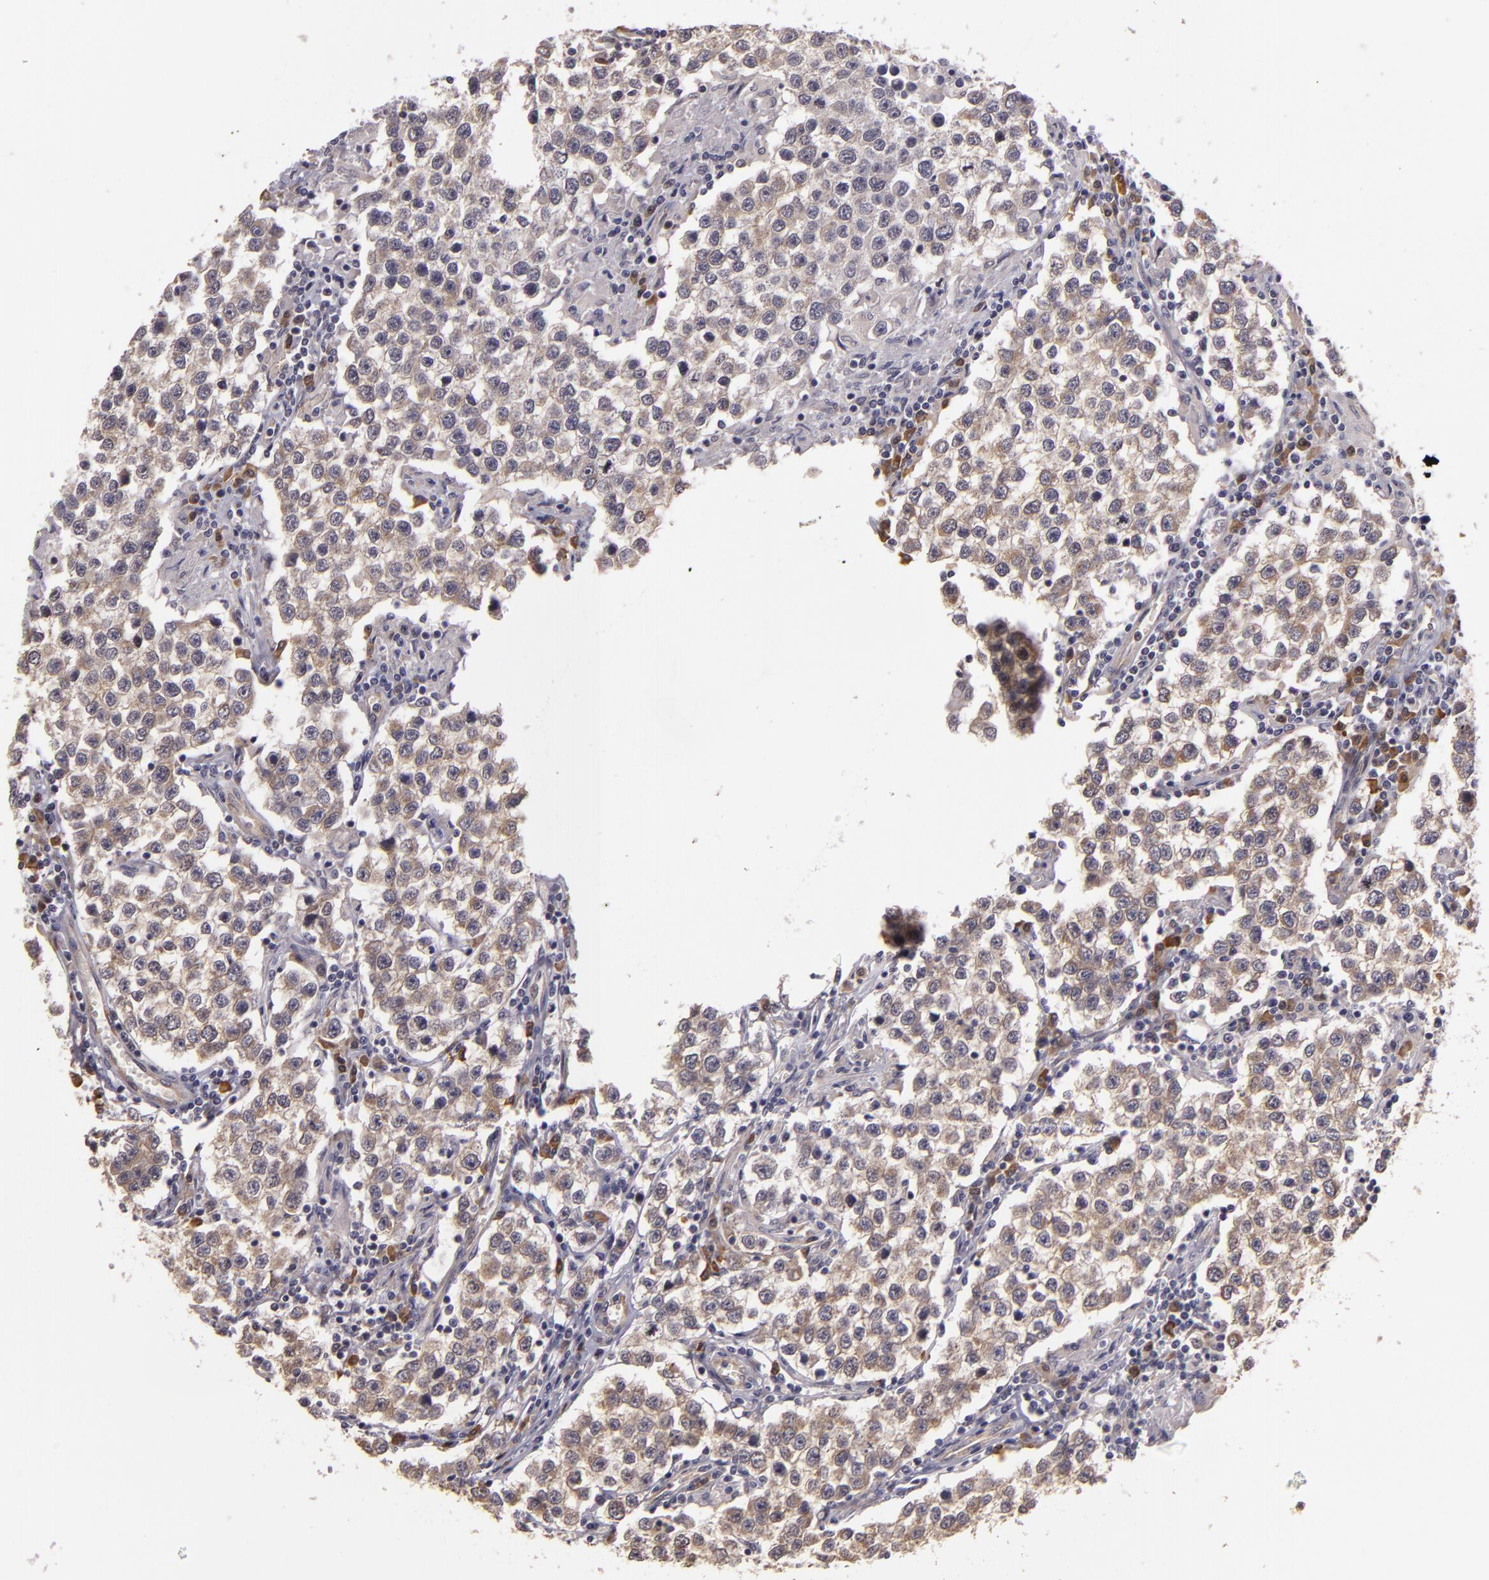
{"staining": {"intensity": "weak", "quantity": "25%-75%", "location": "cytoplasmic/membranous"}, "tissue": "testis cancer", "cell_type": "Tumor cells", "image_type": "cancer", "snomed": [{"axis": "morphology", "description": "Seminoma, NOS"}, {"axis": "topography", "description": "Testis"}], "caption": "Weak cytoplasmic/membranous protein expression is identified in about 25%-75% of tumor cells in testis cancer (seminoma).", "gene": "SYTL4", "patient": {"sex": "male", "age": 36}}